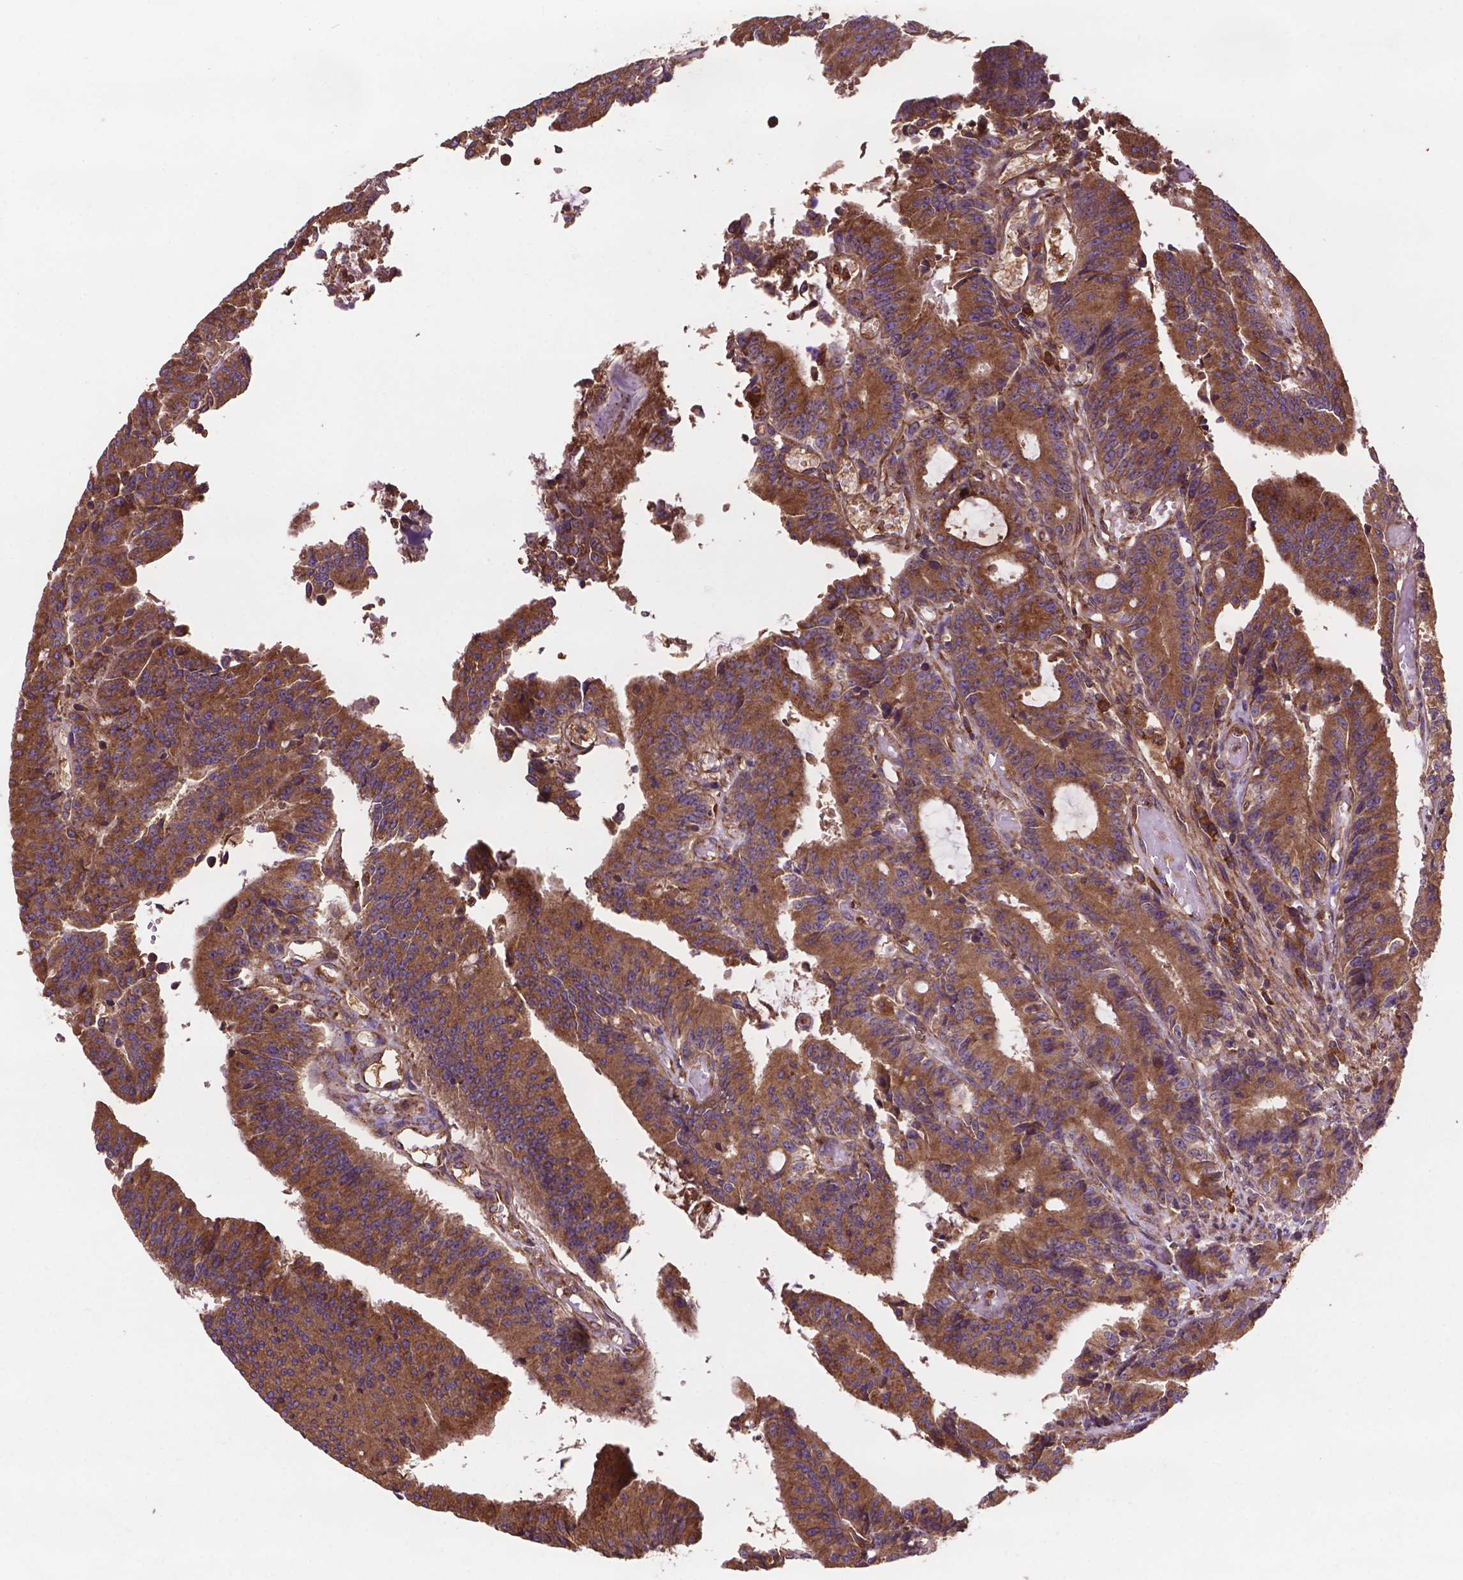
{"staining": {"intensity": "moderate", "quantity": ">75%", "location": "cytoplasmic/membranous"}, "tissue": "colorectal cancer", "cell_type": "Tumor cells", "image_type": "cancer", "snomed": [{"axis": "morphology", "description": "Adenocarcinoma, NOS"}, {"axis": "topography", "description": "Colon"}], "caption": "A micrograph of human colorectal cancer (adenocarcinoma) stained for a protein exhibits moderate cytoplasmic/membranous brown staining in tumor cells.", "gene": "CCDC71L", "patient": {"sex": "female", "age": 78}}